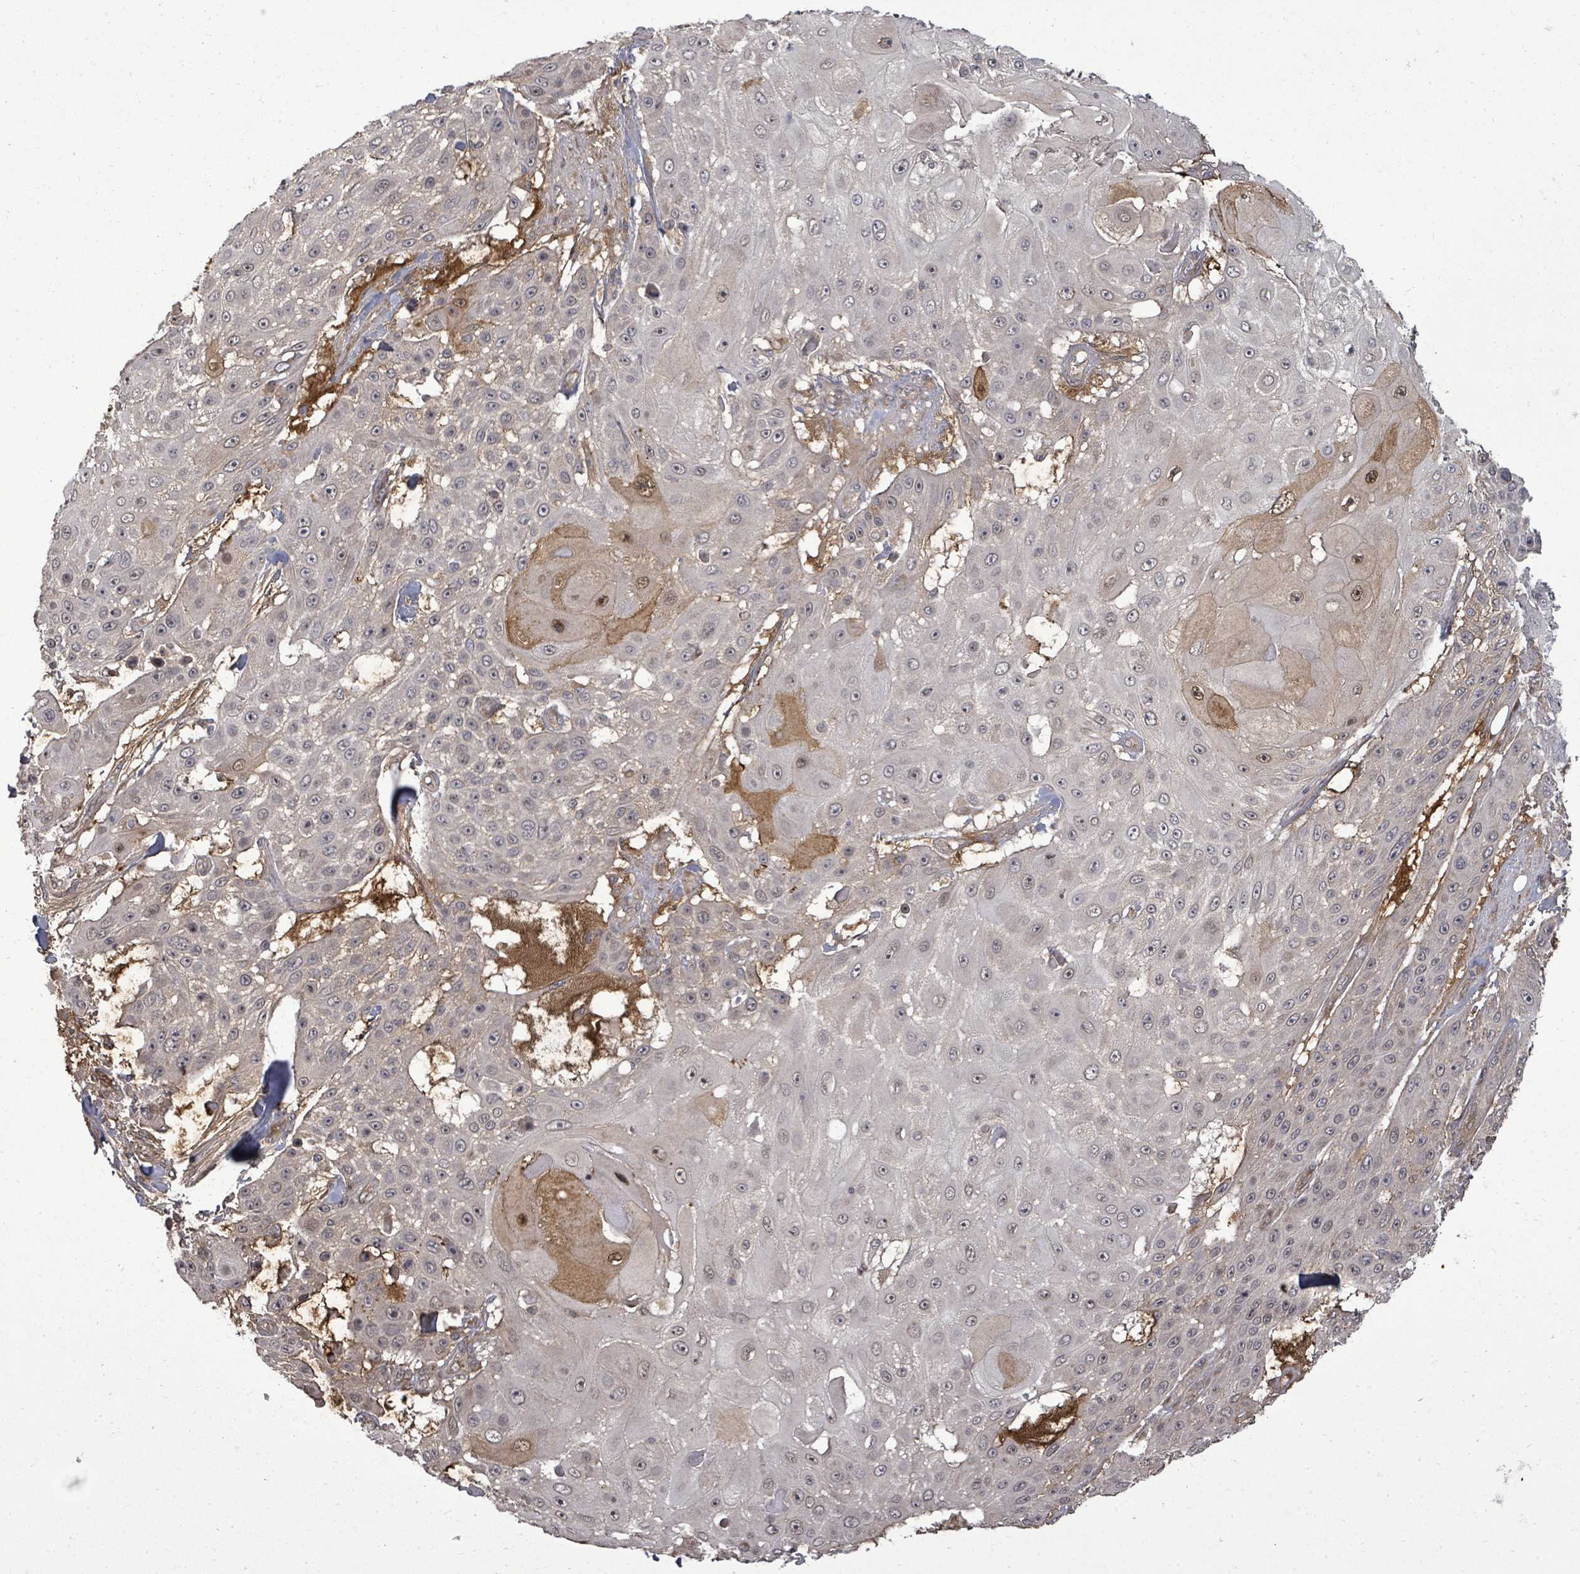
{"staining": {"intensity": "weak", "quantity": "25%-75%", "location": "cytoplasmic/membranous,nuclear"}, "tissue": "skin cancer", "cell_type": "Tumor cells", "image_type": "cancer", "snomed": [{"axis": "morphology", "description": "Squamous cell carcinoma, NOS"}, {"axis": "topography", "description": "Skin"}], "caption": "Tumor cells demonstrate low levels of weak cytoplasmic/membranous and nuclear staining in about 25%-75% of cells in human skin cancer (squamous cell carcinoma).", "gene": "KRTAP27-1", "patient": {"sex": "female", "age": 86}}